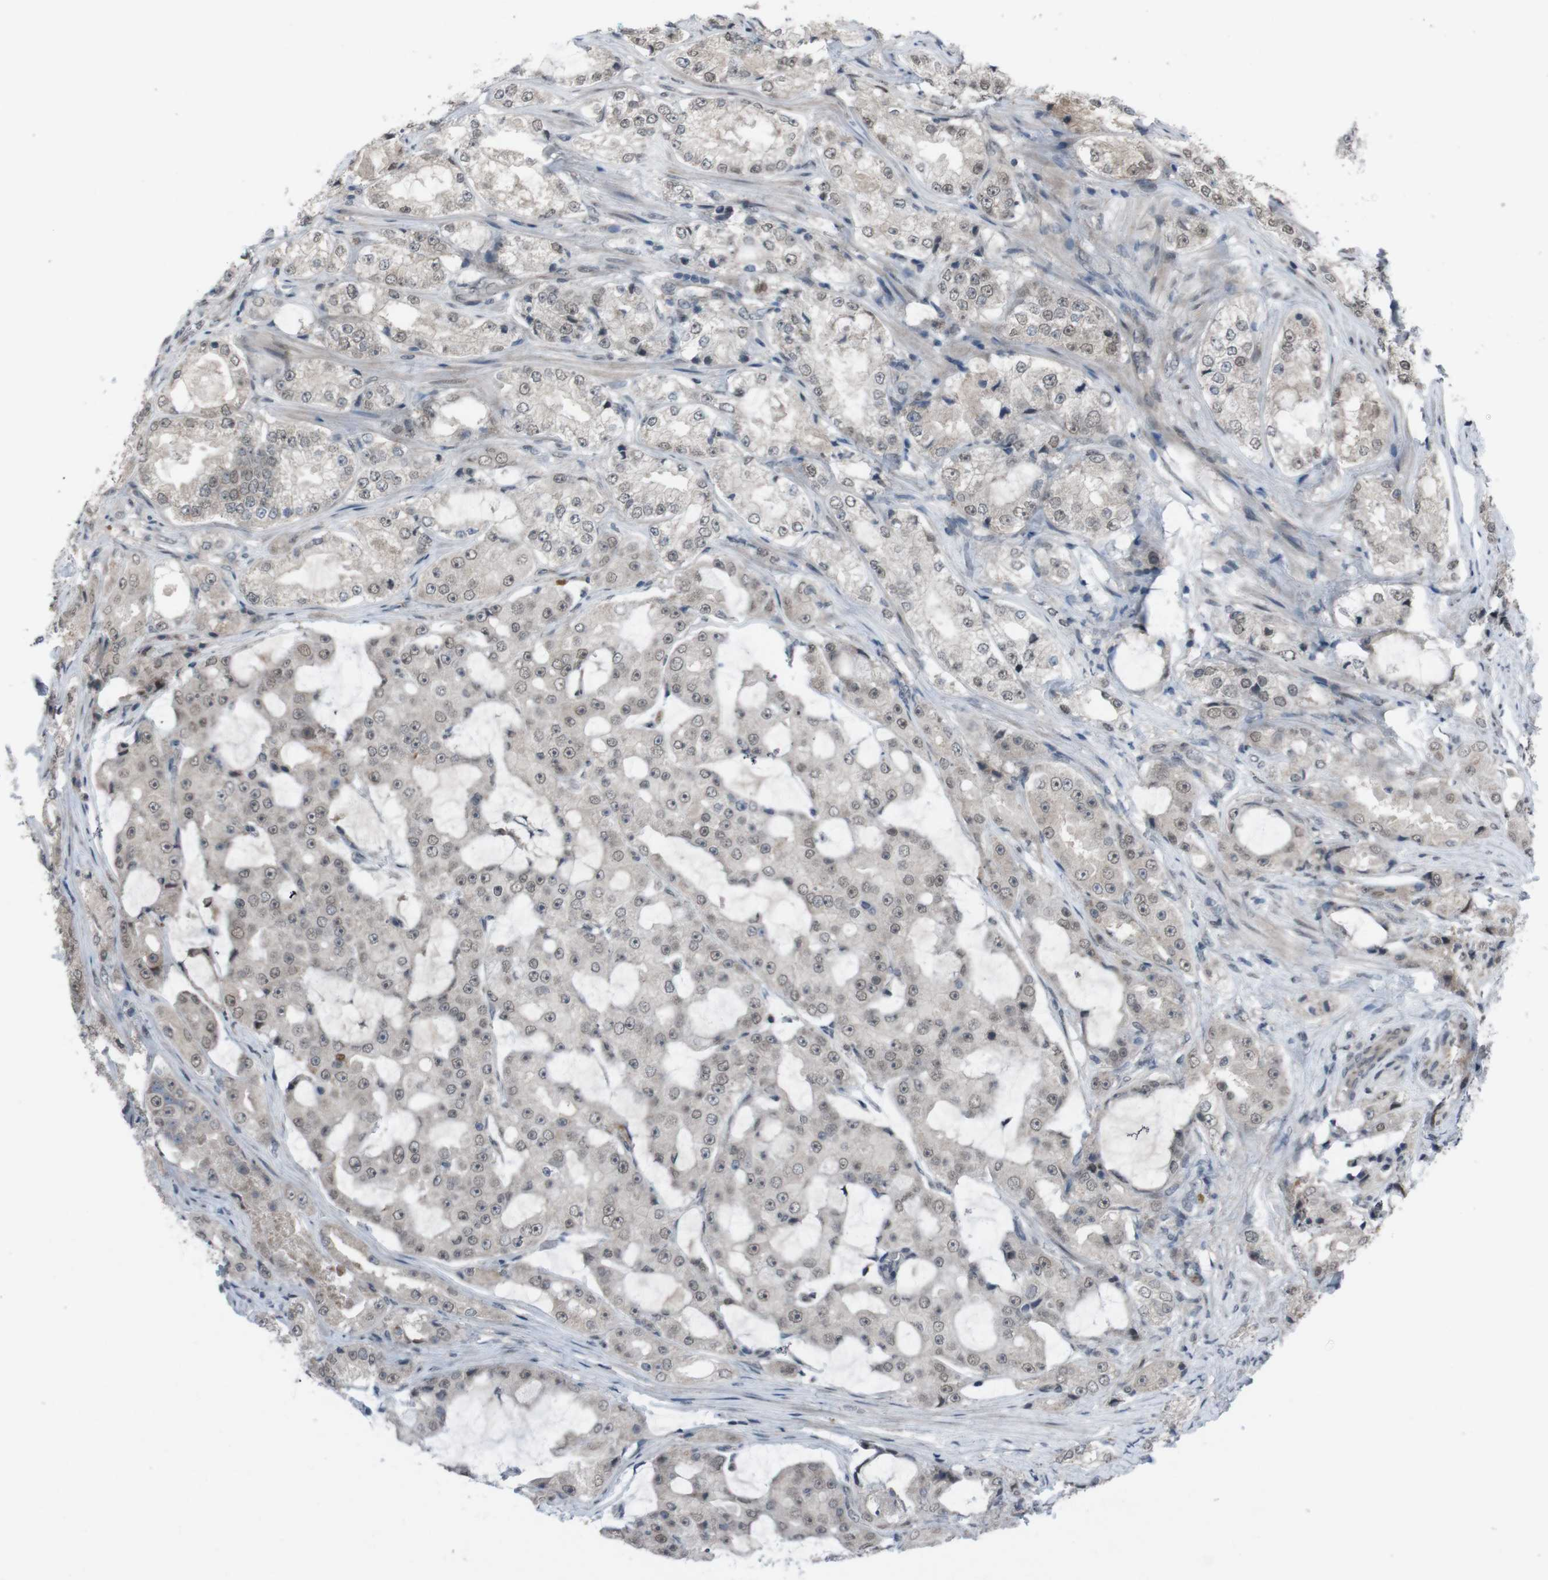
{"staining": {"intensity": "moderate", "quantity": ">75%", "location": "nuclear"}, "tissue": "prostate cancer", "cell_type": "Tumor cells", "image_type": "cancer", "snomed": [{"axis": "morphology", "description": "Adenocarcinoma, High grade"}, {"axis": "topography", "description": "Prostate"}], "caption": "The histopathology image exhibits immunohistochemical staining of high-grade adenocarcinoma (prostate). There is moderate nuclear expression is identified in about >75% of tumor cells. (IHC, brightfield microscopy, high magnification).", "gene": "SS18L1", "patient": {"sex": "male", "age": 73}}